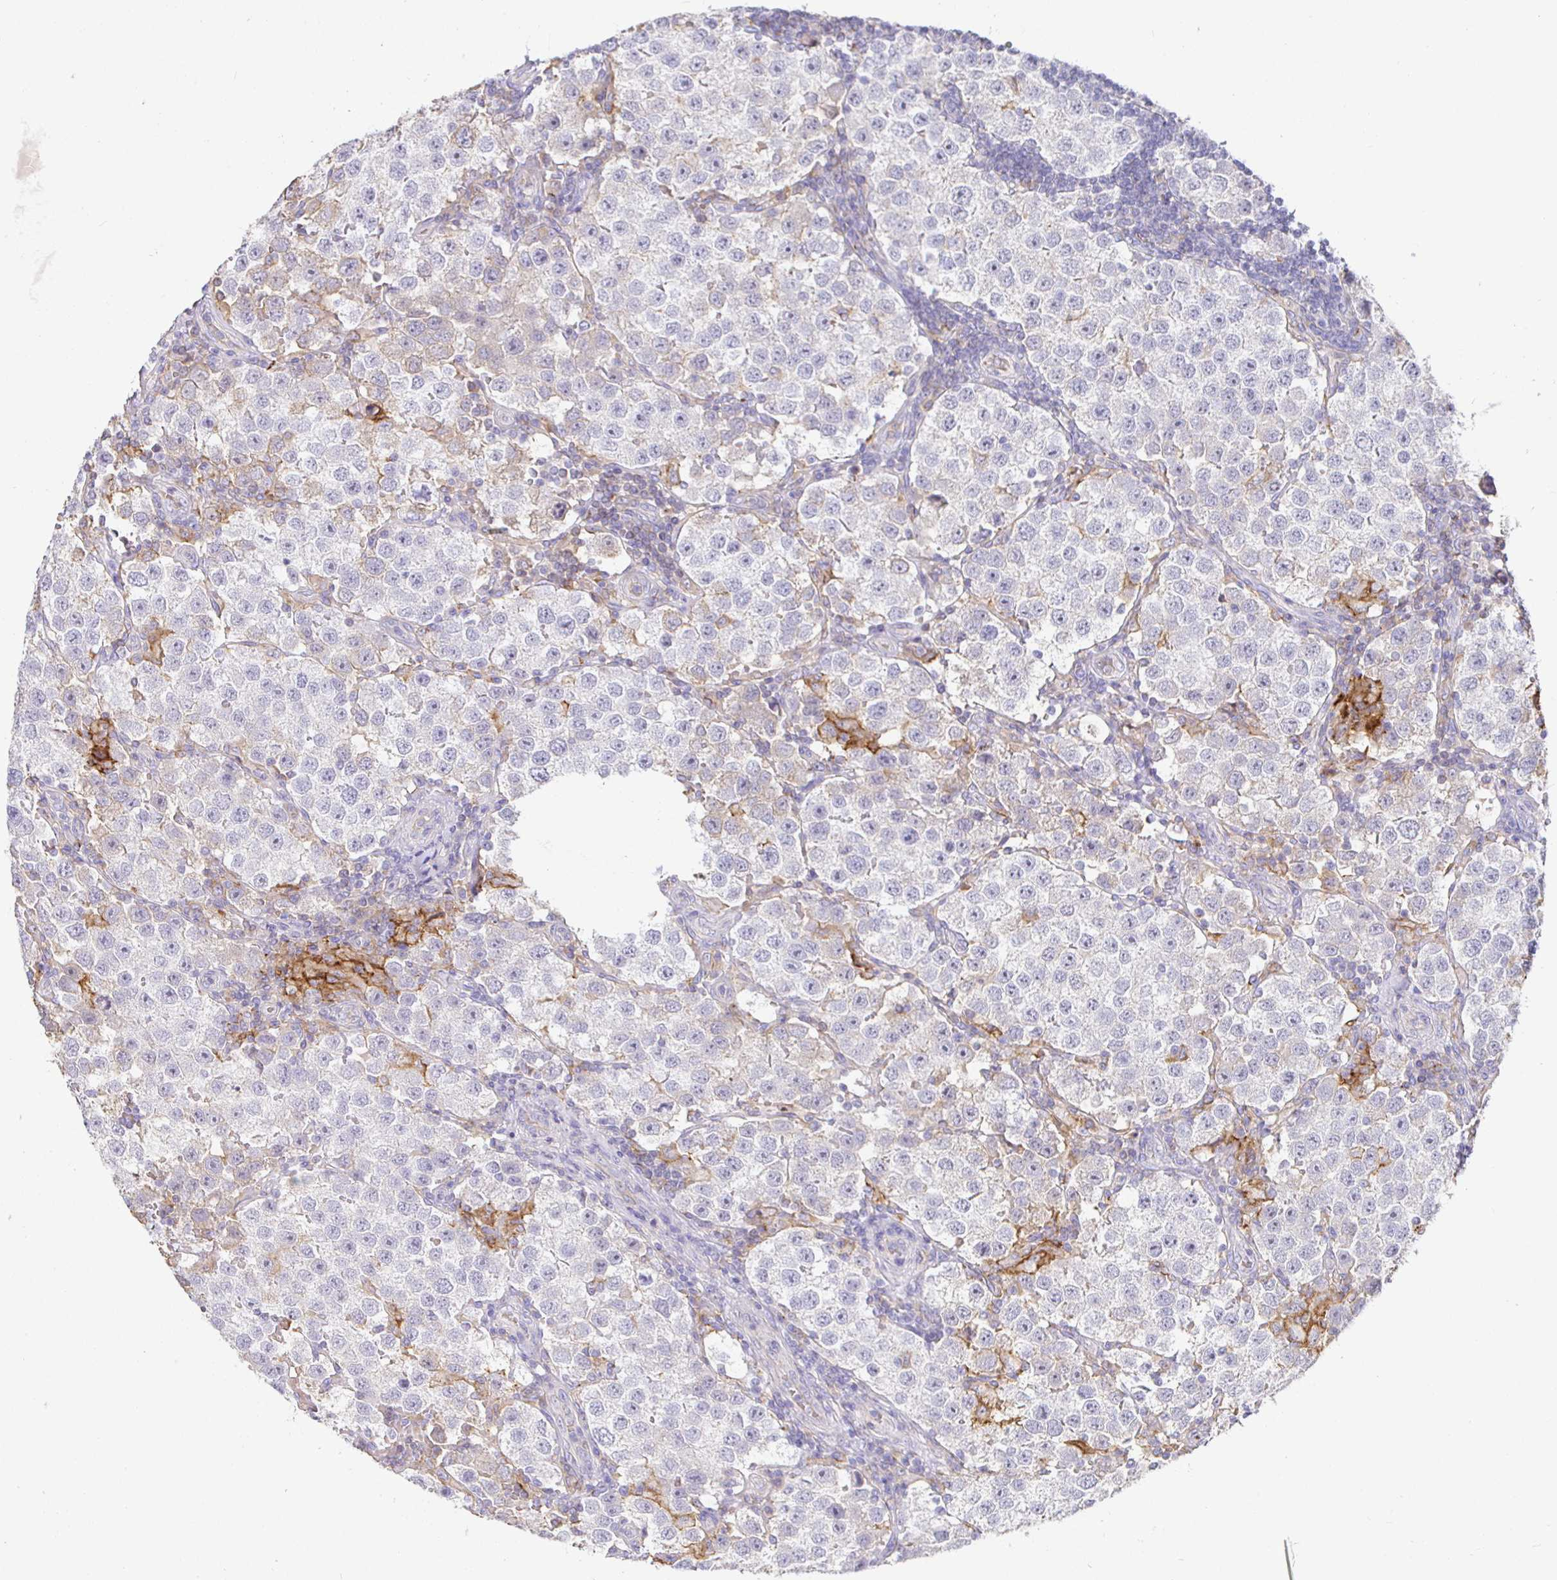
{"staining": {"intensity": "negative", "quantity": "none", "location": "none"}, "tissue": "testis cancer", "cell_type": "Tumor cells", "image_type": "cancer", "snomed": [{"axis": "morphology", "description": "Seminoma, NOS"}, {"axis": "topography", "description": "Testis"}], "caption": "Immunohistochemistry of testis cancer reveals no staining in tumor cells.", "gene": "SIRPA", "patient": {"sex": "male", "age": 37}}